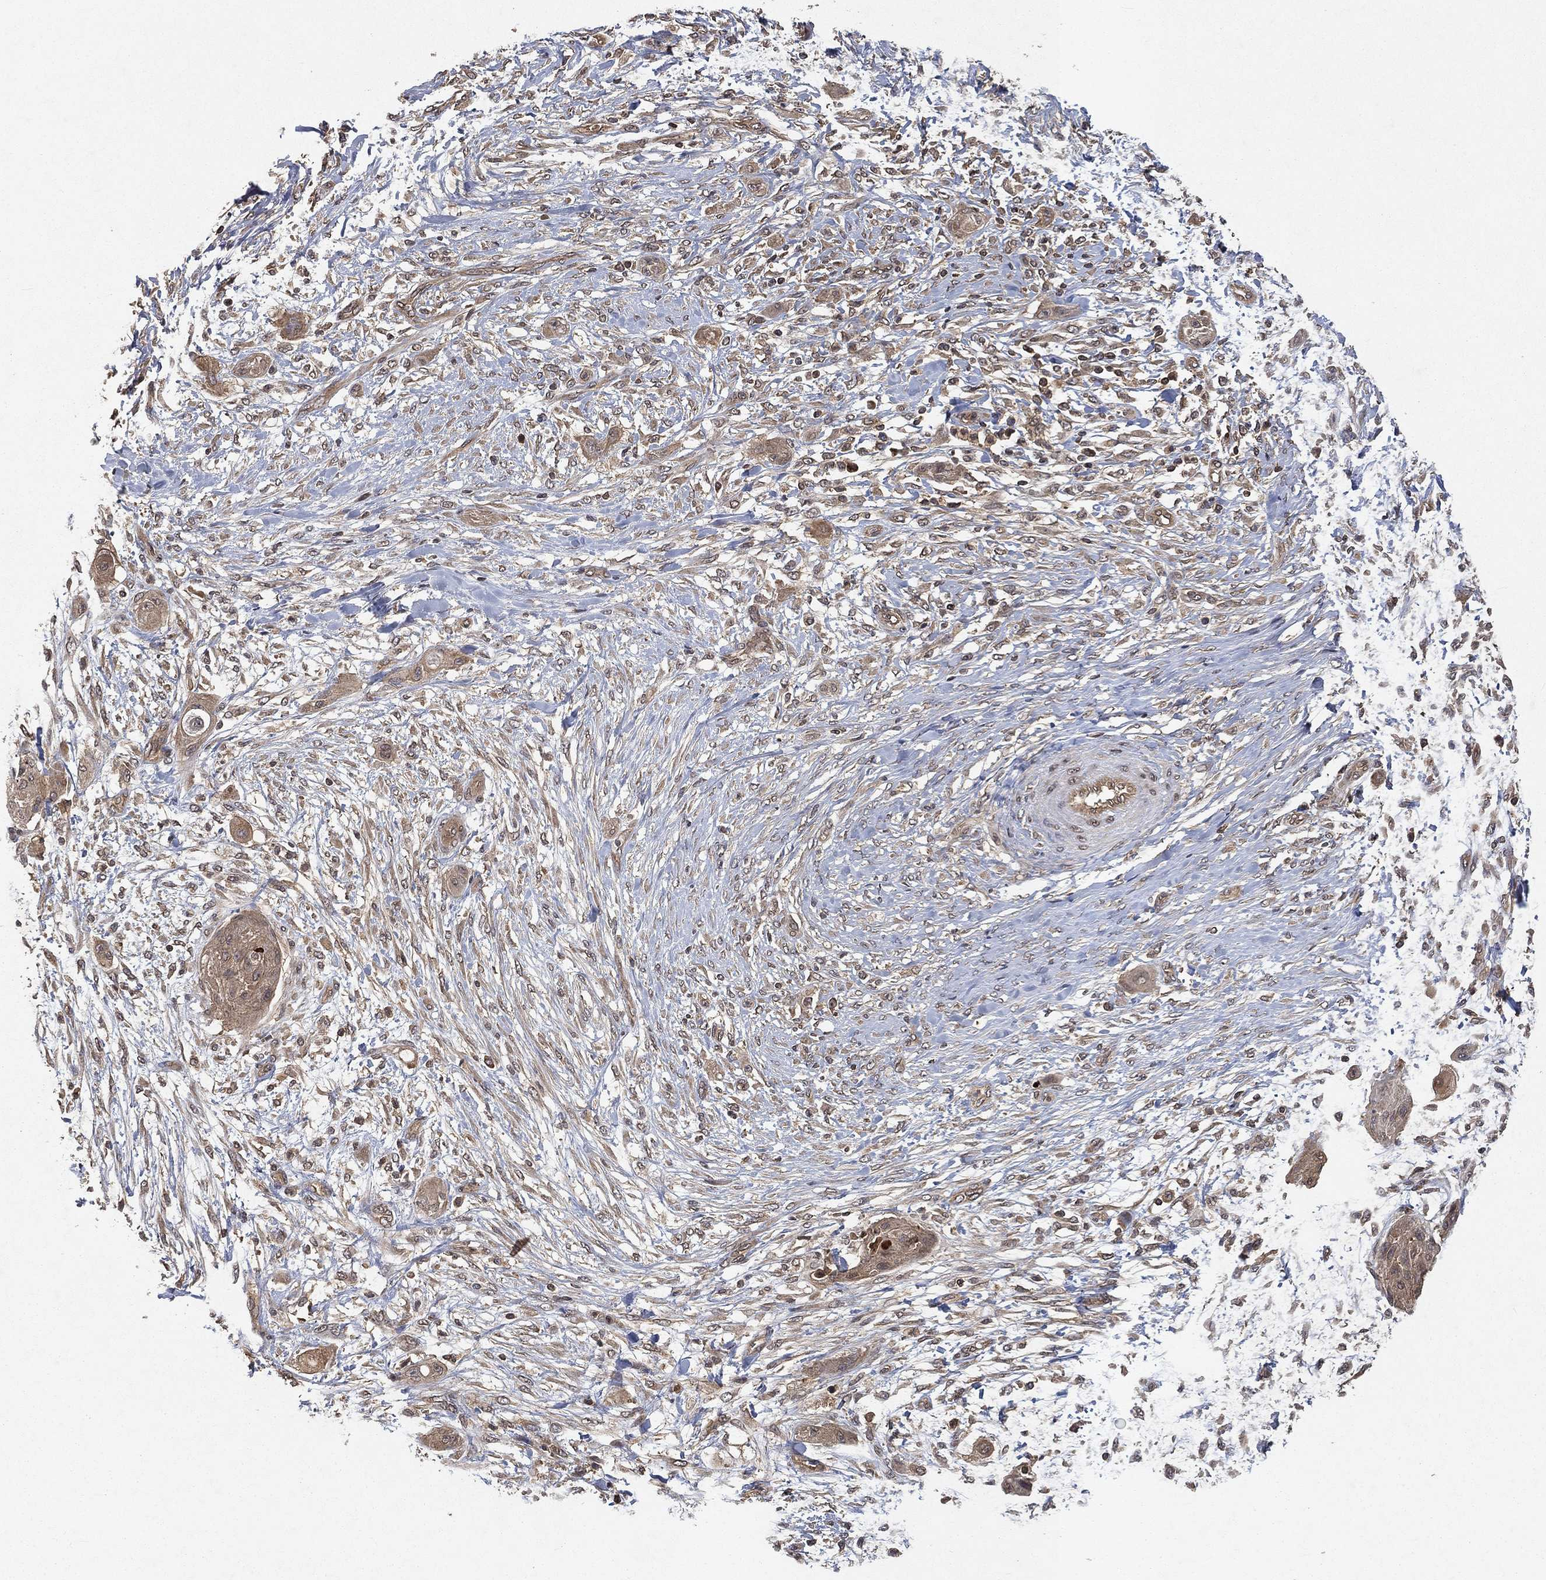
{"staining": {"intensity": "moderate", "quantity": ">75%", "location": "cytoplasmic/membranous"}, "tissue": "skin cancer", "cell_type": "Tumor cells", "image_type": "cancer", "snomed": [{"axis": "morphology", "description": "Squamous cell carcinoma, NOS"}, {"axis": "topography", "description": "Skin"}], "caption": "Human skin cancer stained for a protein (brown) exhibits moderate cytoplasmic/membranous positive positivity in approximately >75% of tumor cells.", "gene": "UBA5", "patient": {"sex": "male", "age": 62}}